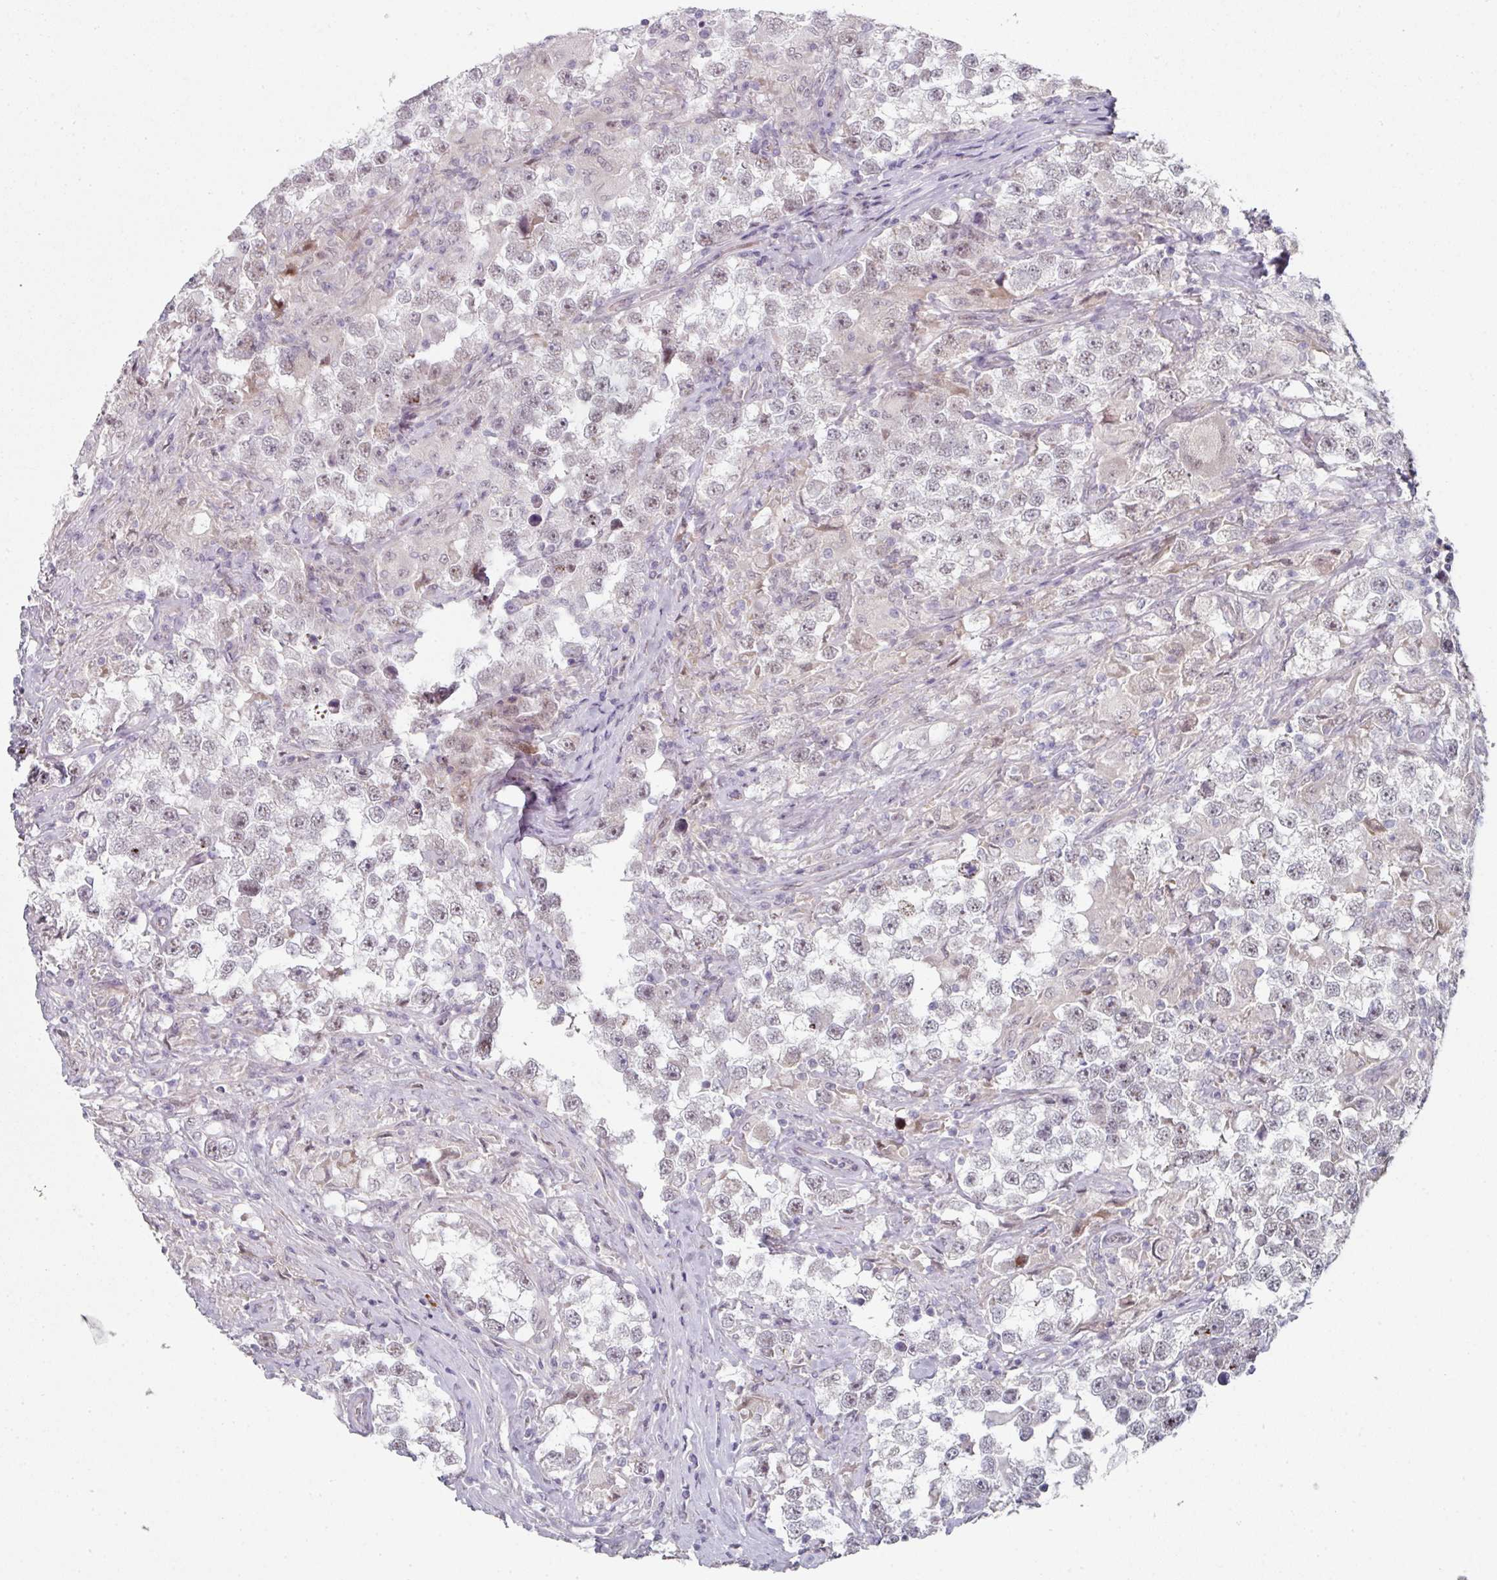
{"staining": {"intensity": "negative", "quantity": "none", "location": "none"}, "tissue": "testis cancer", "cell_type": "Tumor cells", "image_type": "cancer", "snomed": [{"axis": "morphology", "description": "Seminoma, NOS"}, {"axis": "topography", "description": "Testis"}], "caption": "Seminoma (testis) stained for a protein using IHC shows no expression tumor cells.", "gene": "TMCC1", "patient": {"sex": "male", "age": 46}}